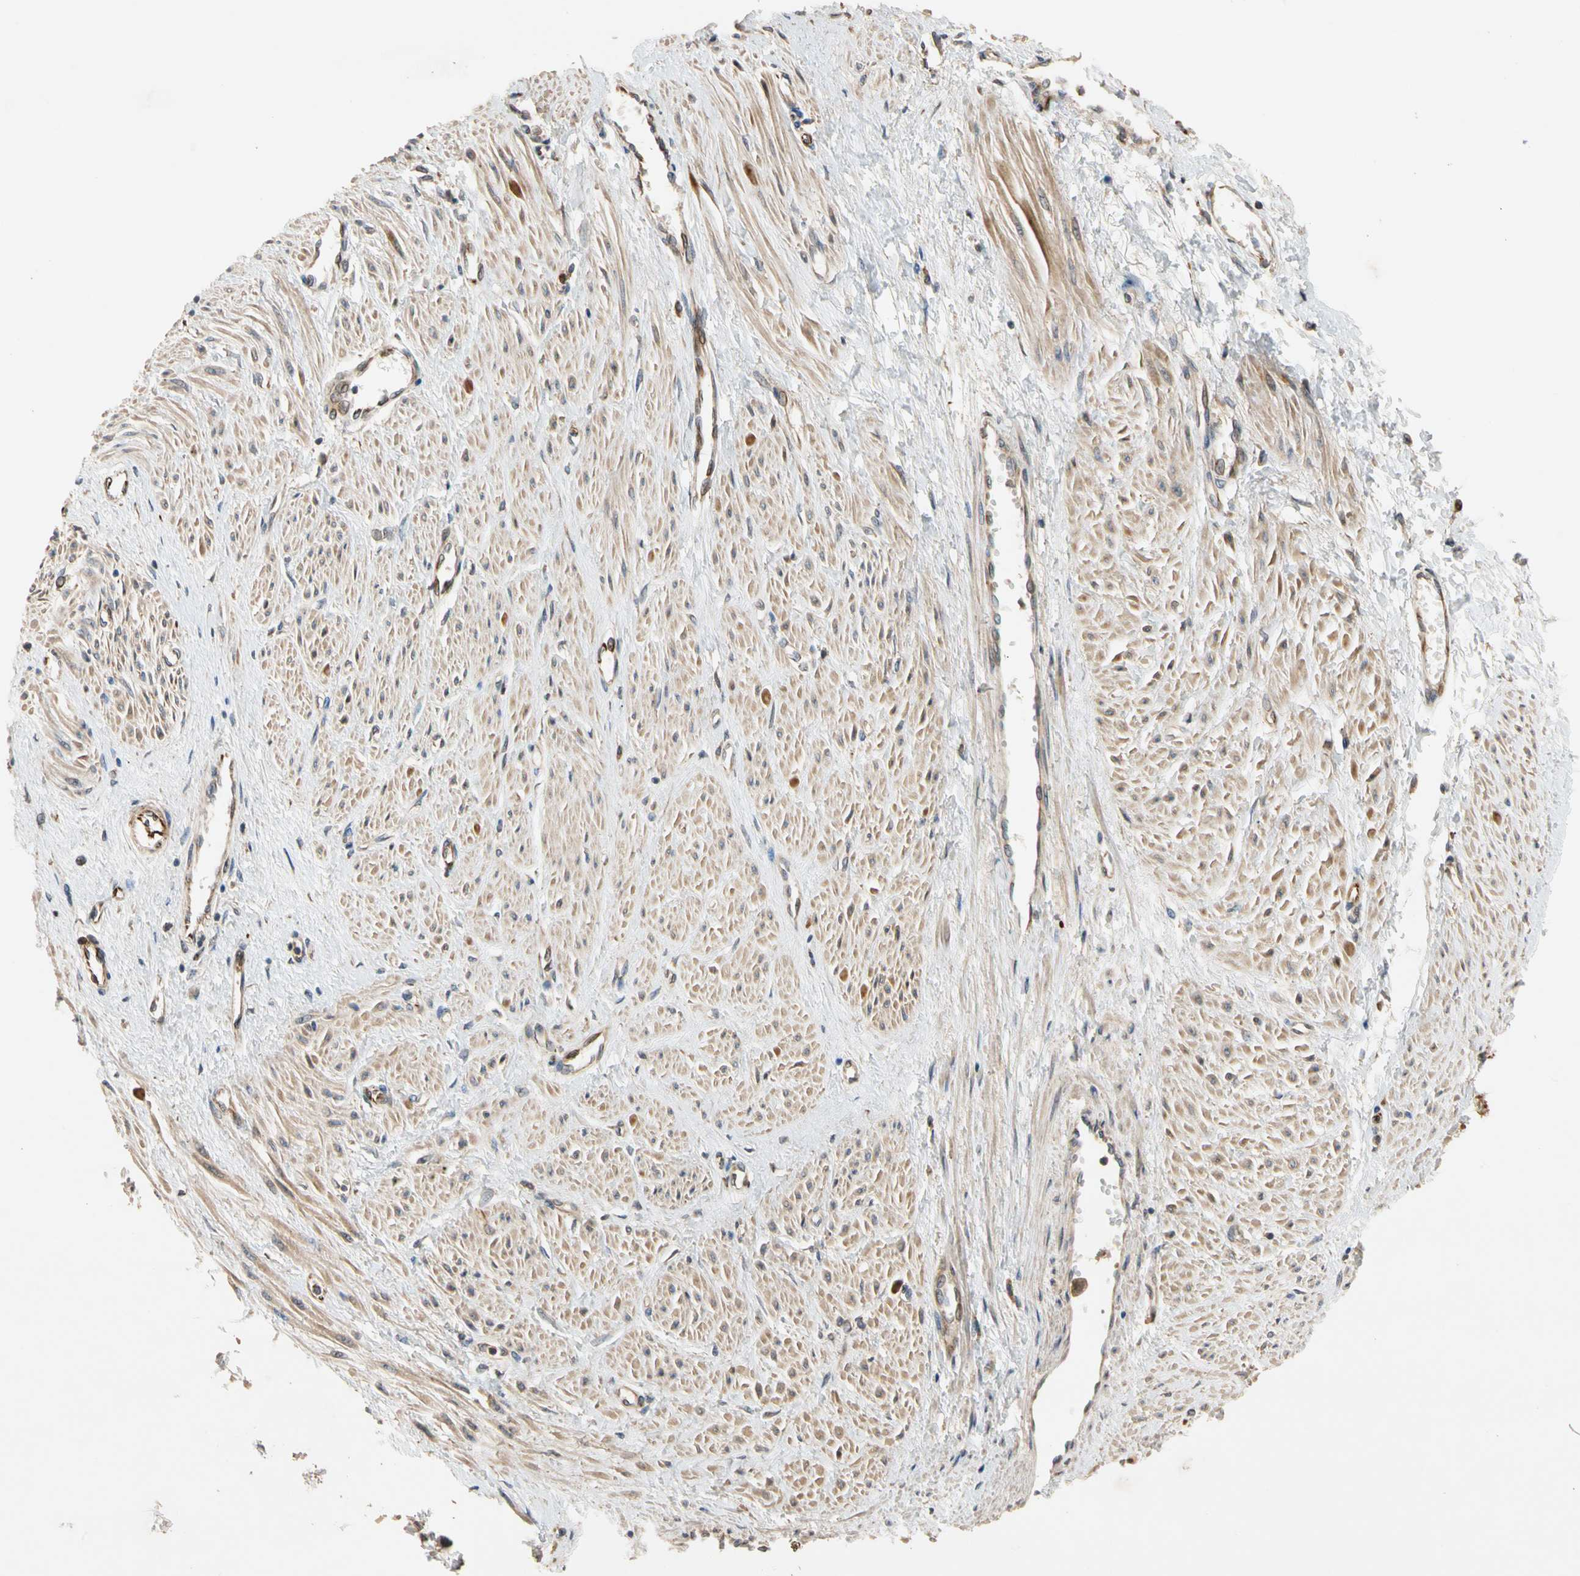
{"staining": {"intensity": "moderate", "quantity": ">75%", "location": "cytoplasmic/membranous"}, "tissue": "smooth muscle", "cell_type": "Smooth muscle cells", "image_type": "normal", "snomed": [{"axis": "morphology", "description": "Normal tissue, NOS"}, {"axis": "topography", "description": "Smooth muscle"}, {"axis": "topography", "description": "Uterus"}], "caption": "Protein staining of benign smooth muscle shows moderate cytoplasmic/membranous positivity in approximately >75% of smooth muscle cells. (DAB (3,3'-diaminobenzidine) = brown stain, brightfield microscopy at high magnification).", "gene": "FGD6", "patient": {"sex": "female", "age": 39}}